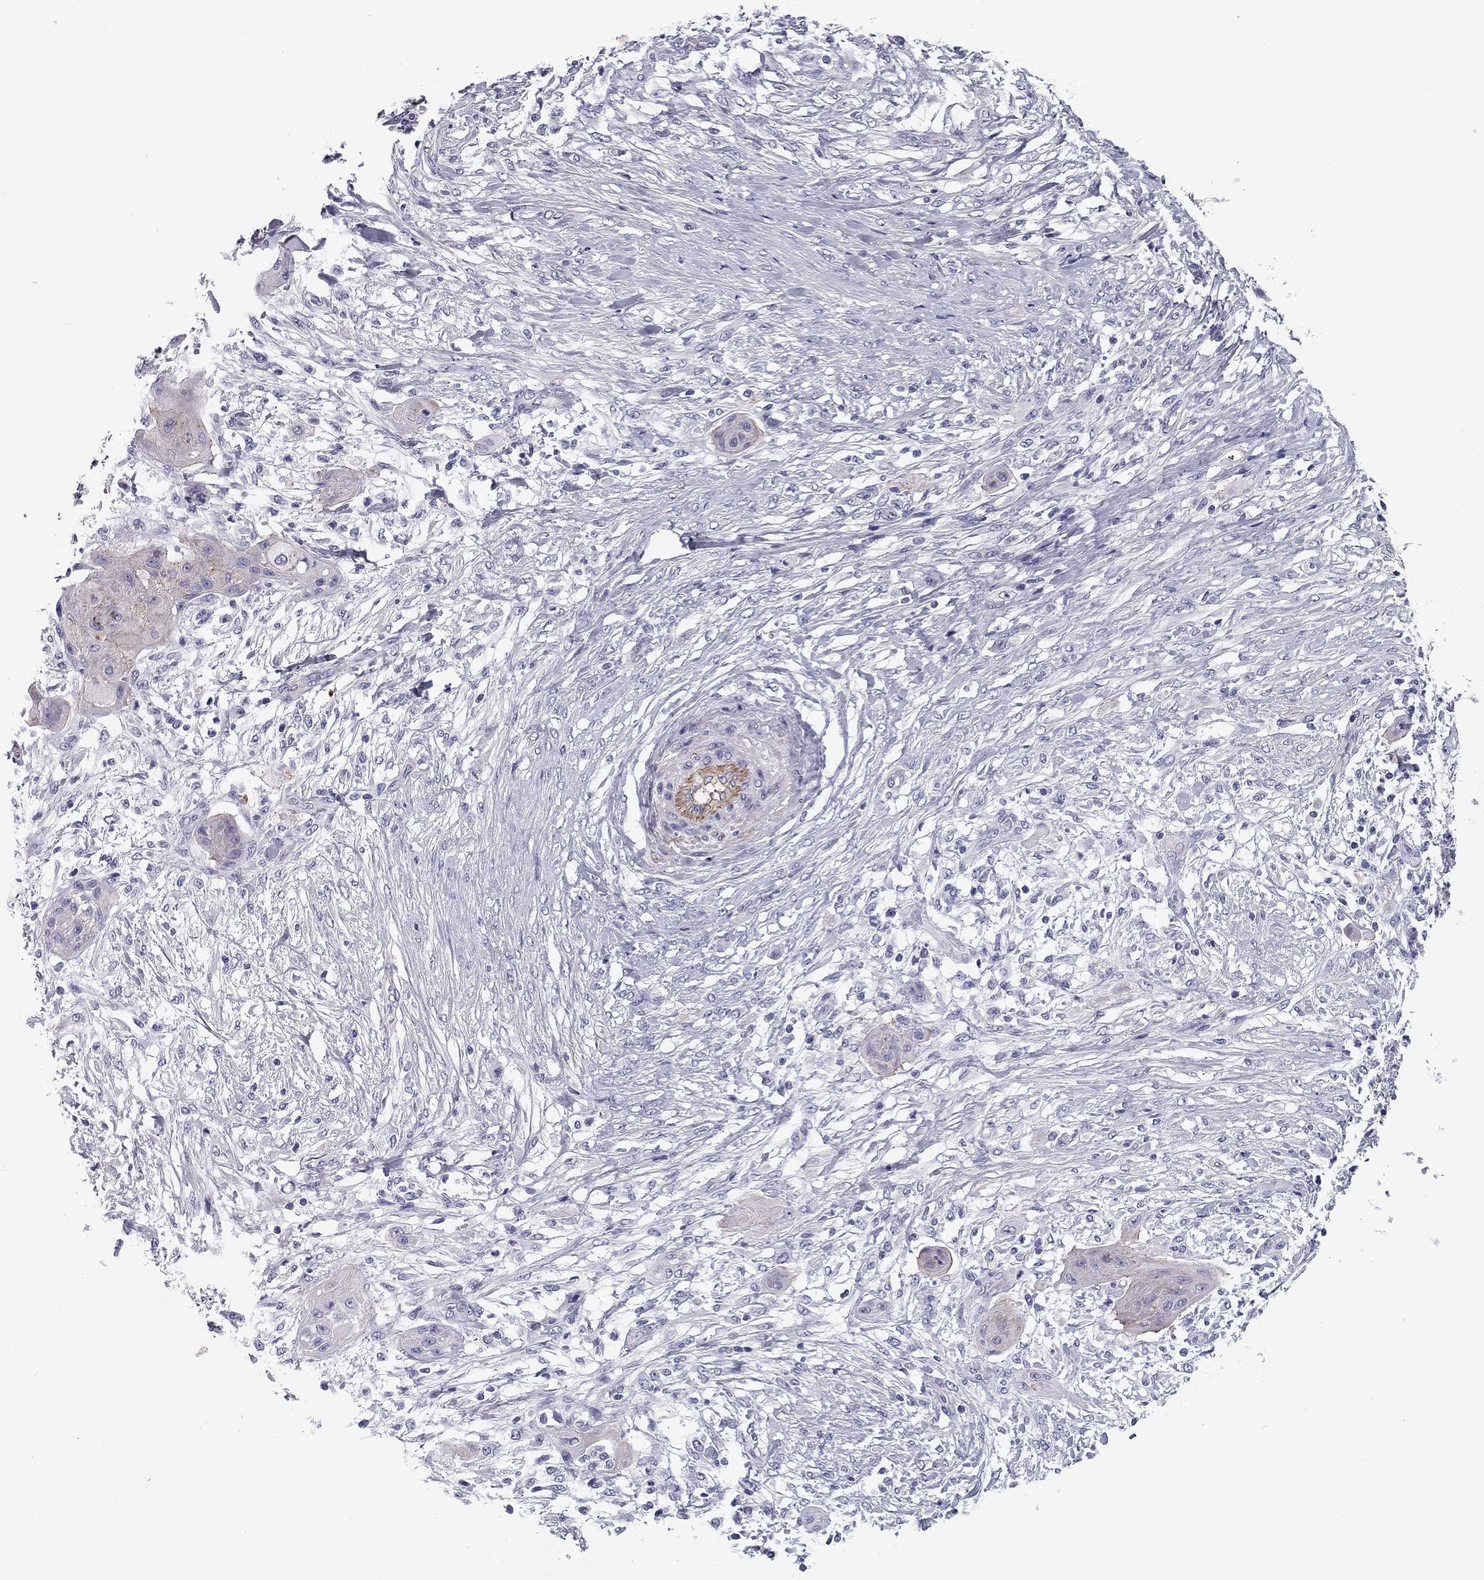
{"staining": {"intensity": "negative", "quantity": "none", "location": "none"}, "tissue": "skin cancer", "cell_type": "Tumor cells", "image_type": "cancer", "snomed": [{"axis": "morphology", "description": "Squamous cell carcinoma, NOS"}, {"axis": "topography", "description": "Skin"}], "caption": "An immunohistochemistry (IHC) histopathology image of skin squamous cell carcinoma is shown. There is no staining in tumor cells of skin squamous cell carcinoma. (Stains: DAB immunohistochemistry with hematoxylin counter stain, Microscopy: brightfield microscopy at high magnification).", "gene": "FLNC", "patient": {"sex": "male", "age": 62}}